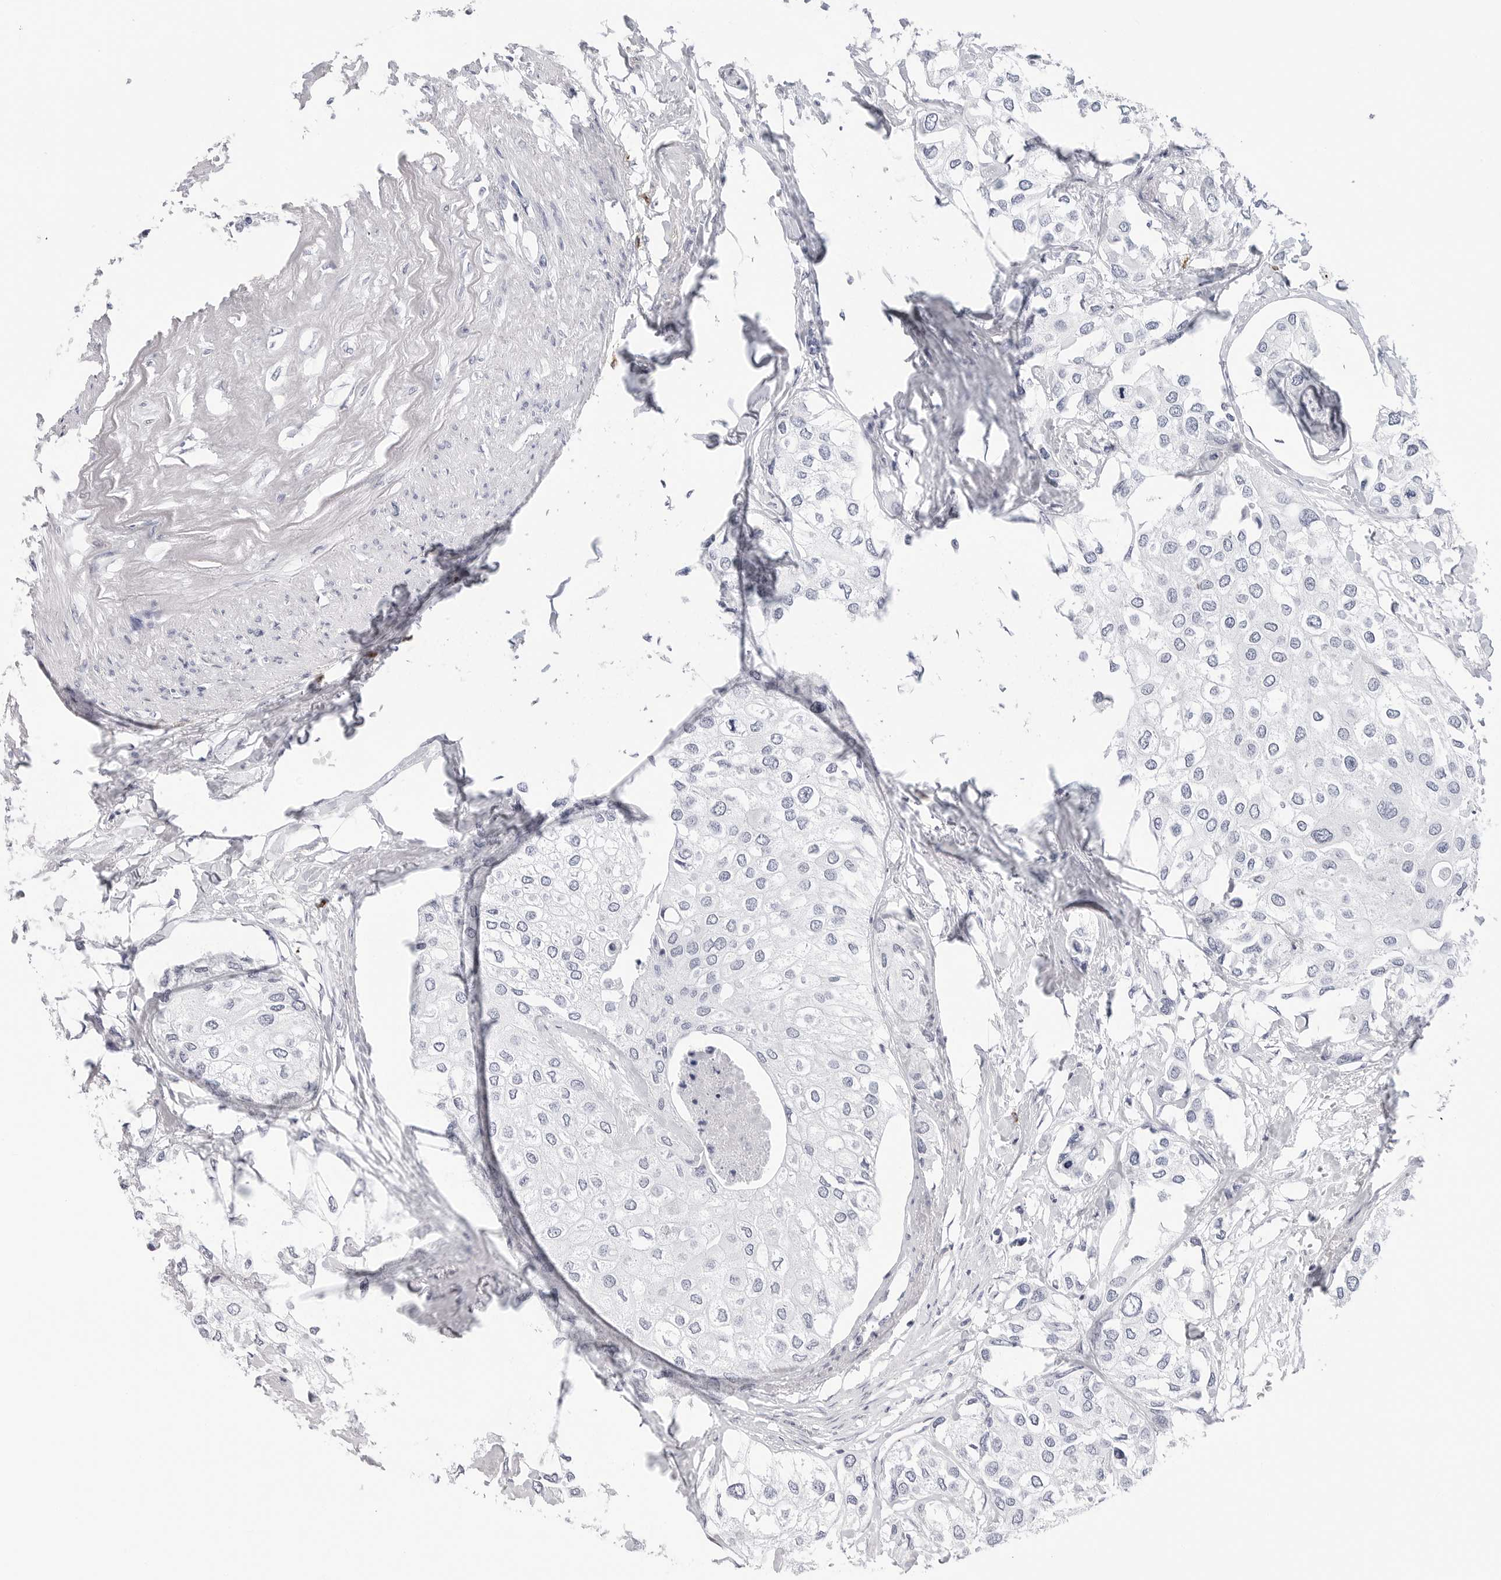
{"staining": {"intensity": "negative", "quantity": "none", "location": "none"}, "tissue": "urothelial cancer", "cell_type": "Tumor cells", "image_type": "cancer", "snomed": [{"axis": "morphology", "description": "Urothelial carcinoma, High grade"}, {"axis": "topography", "description": "Urinary bladder"}], "caption": "Protein analysis of urothelial cancer exhibits no significant staining in tumor cells.", "gene": "HSPB7", "patient": {"sex": "male", "age": 64}}